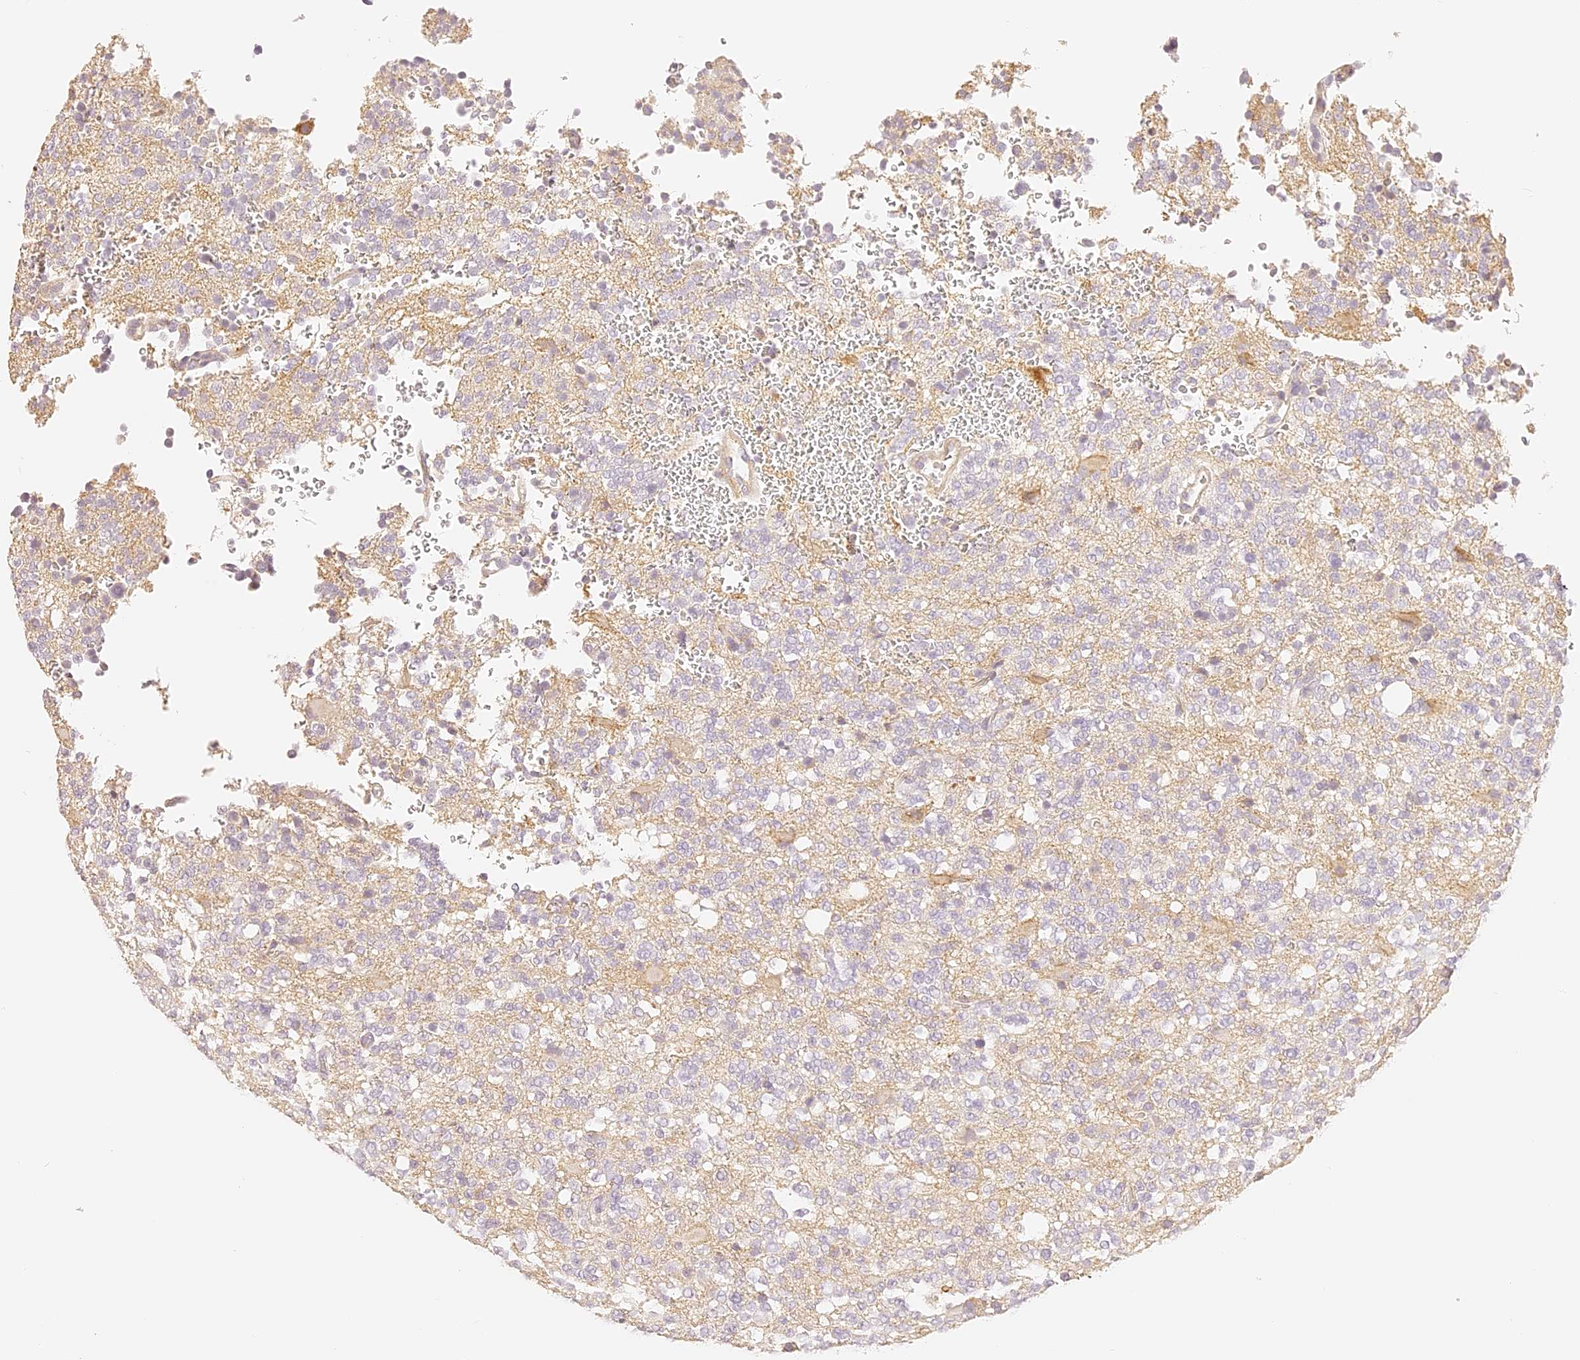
{"staining": {"intensity": "negative", "quantity": "none", "location": "none"}, "tissue": "glioma", "cell_type": "Tumor cells", "image_type": "cancer", "snomed": [{"axis": "morphology", "description": "Glioma, malignant, High grade"}, {"axis": "topography", "description": "Brain"}], "caption": "High power microscopy histopathology image of an IHC histopathology image of malignant glioma (high-grade), revealing no significant positivity in tumor cells.", "gene": "TRIM45", "patient": {"sex": "female", "age": 62}}